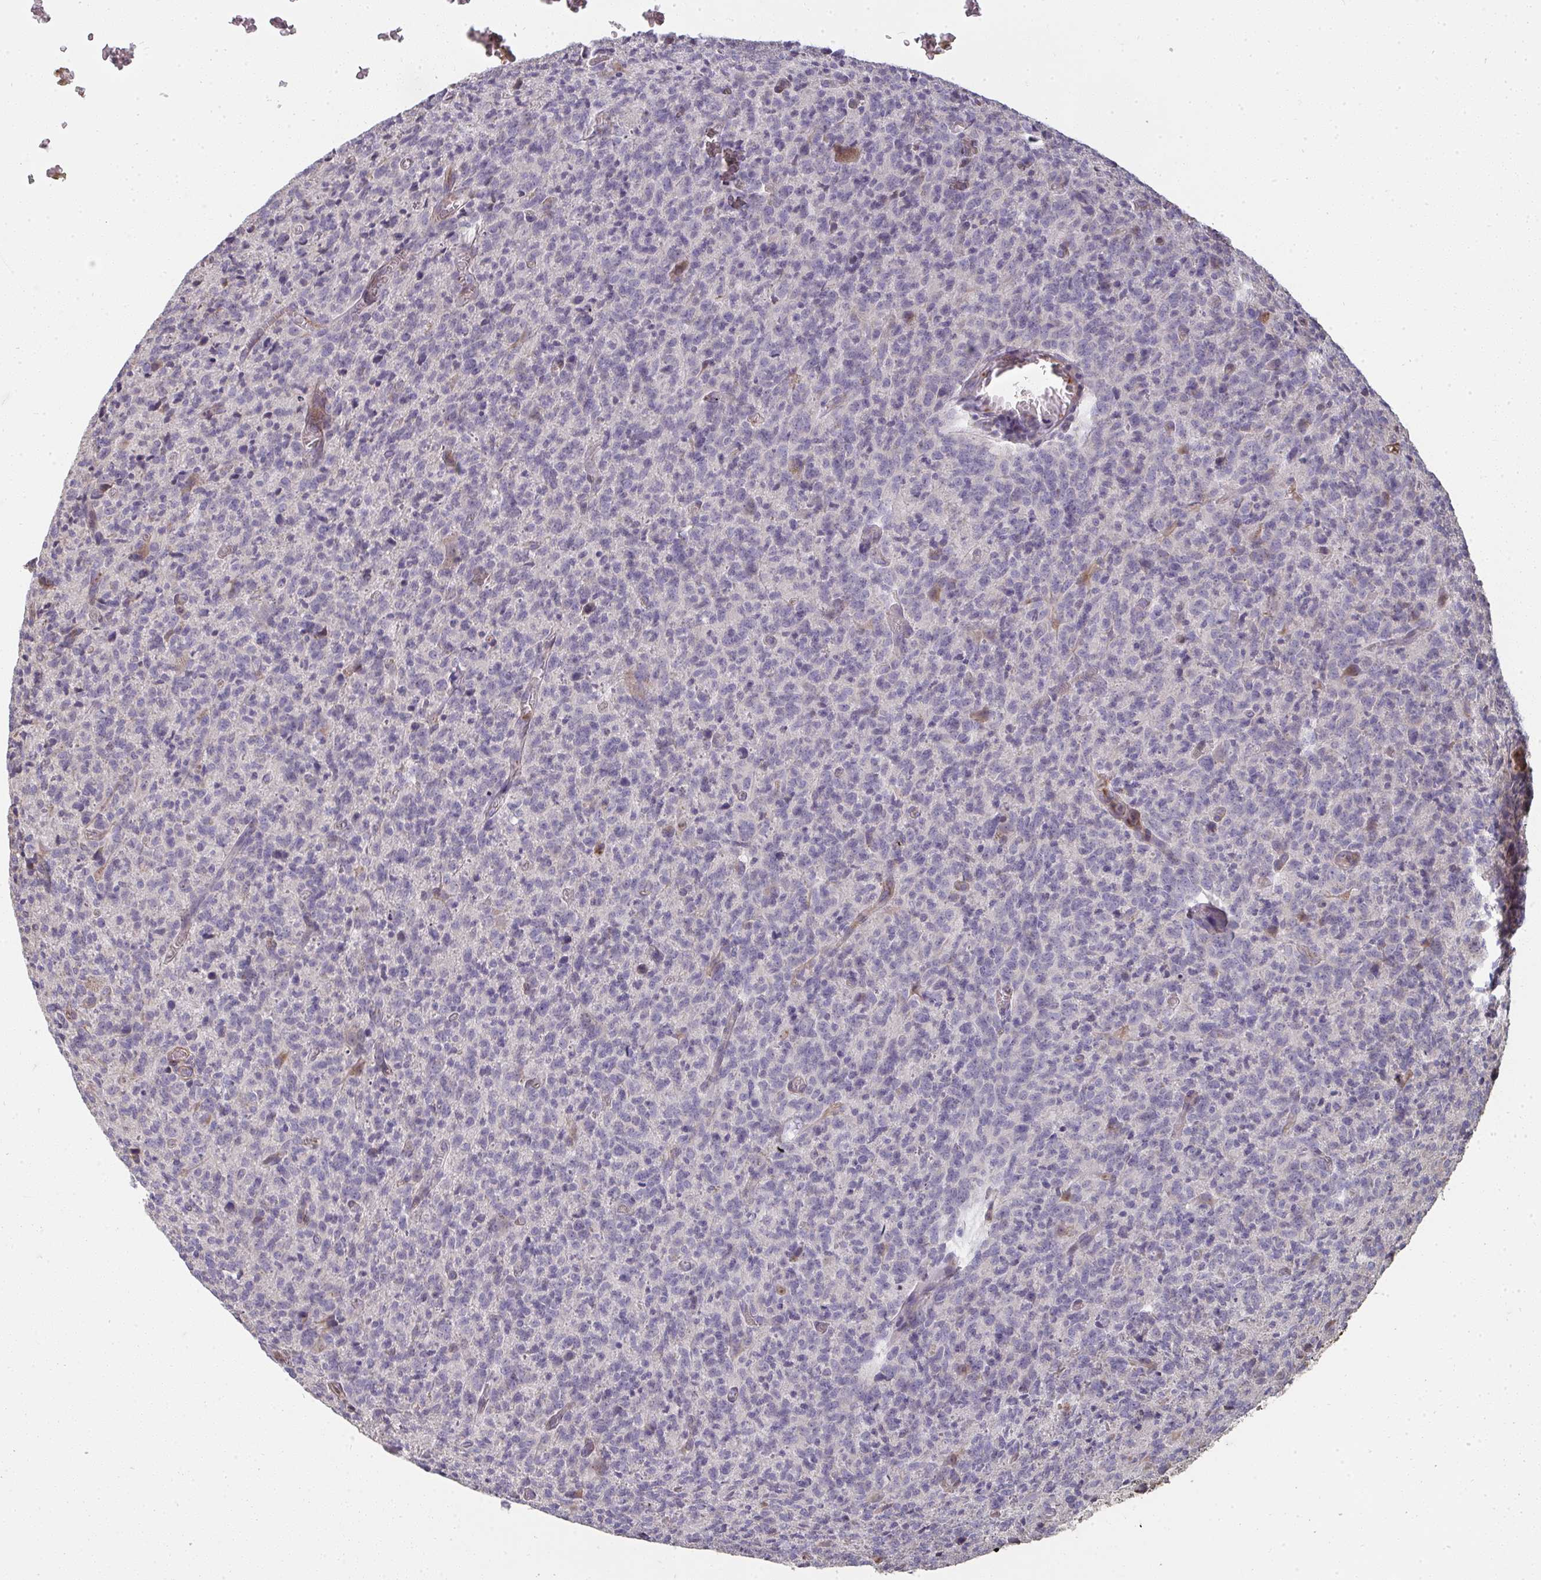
{"staining": {"intensity": "negative", "quantity": "none", "location": "none"}, "tissue": "glioma", "cell_type": "Tumor cells", "image_type": "cancer", "snomed": [{"axis": "morphology", "description": "Glioma, malignant, High grade"}, {"axis": "topography", "description": "Brain"}], "caption": "A high-resolution histopathology image shows IHC staining of glioma, which reveals no significant staining in tumor cells.", "gene": "ZFYVE28", "patient": {"sex": "male", "age": 76}}